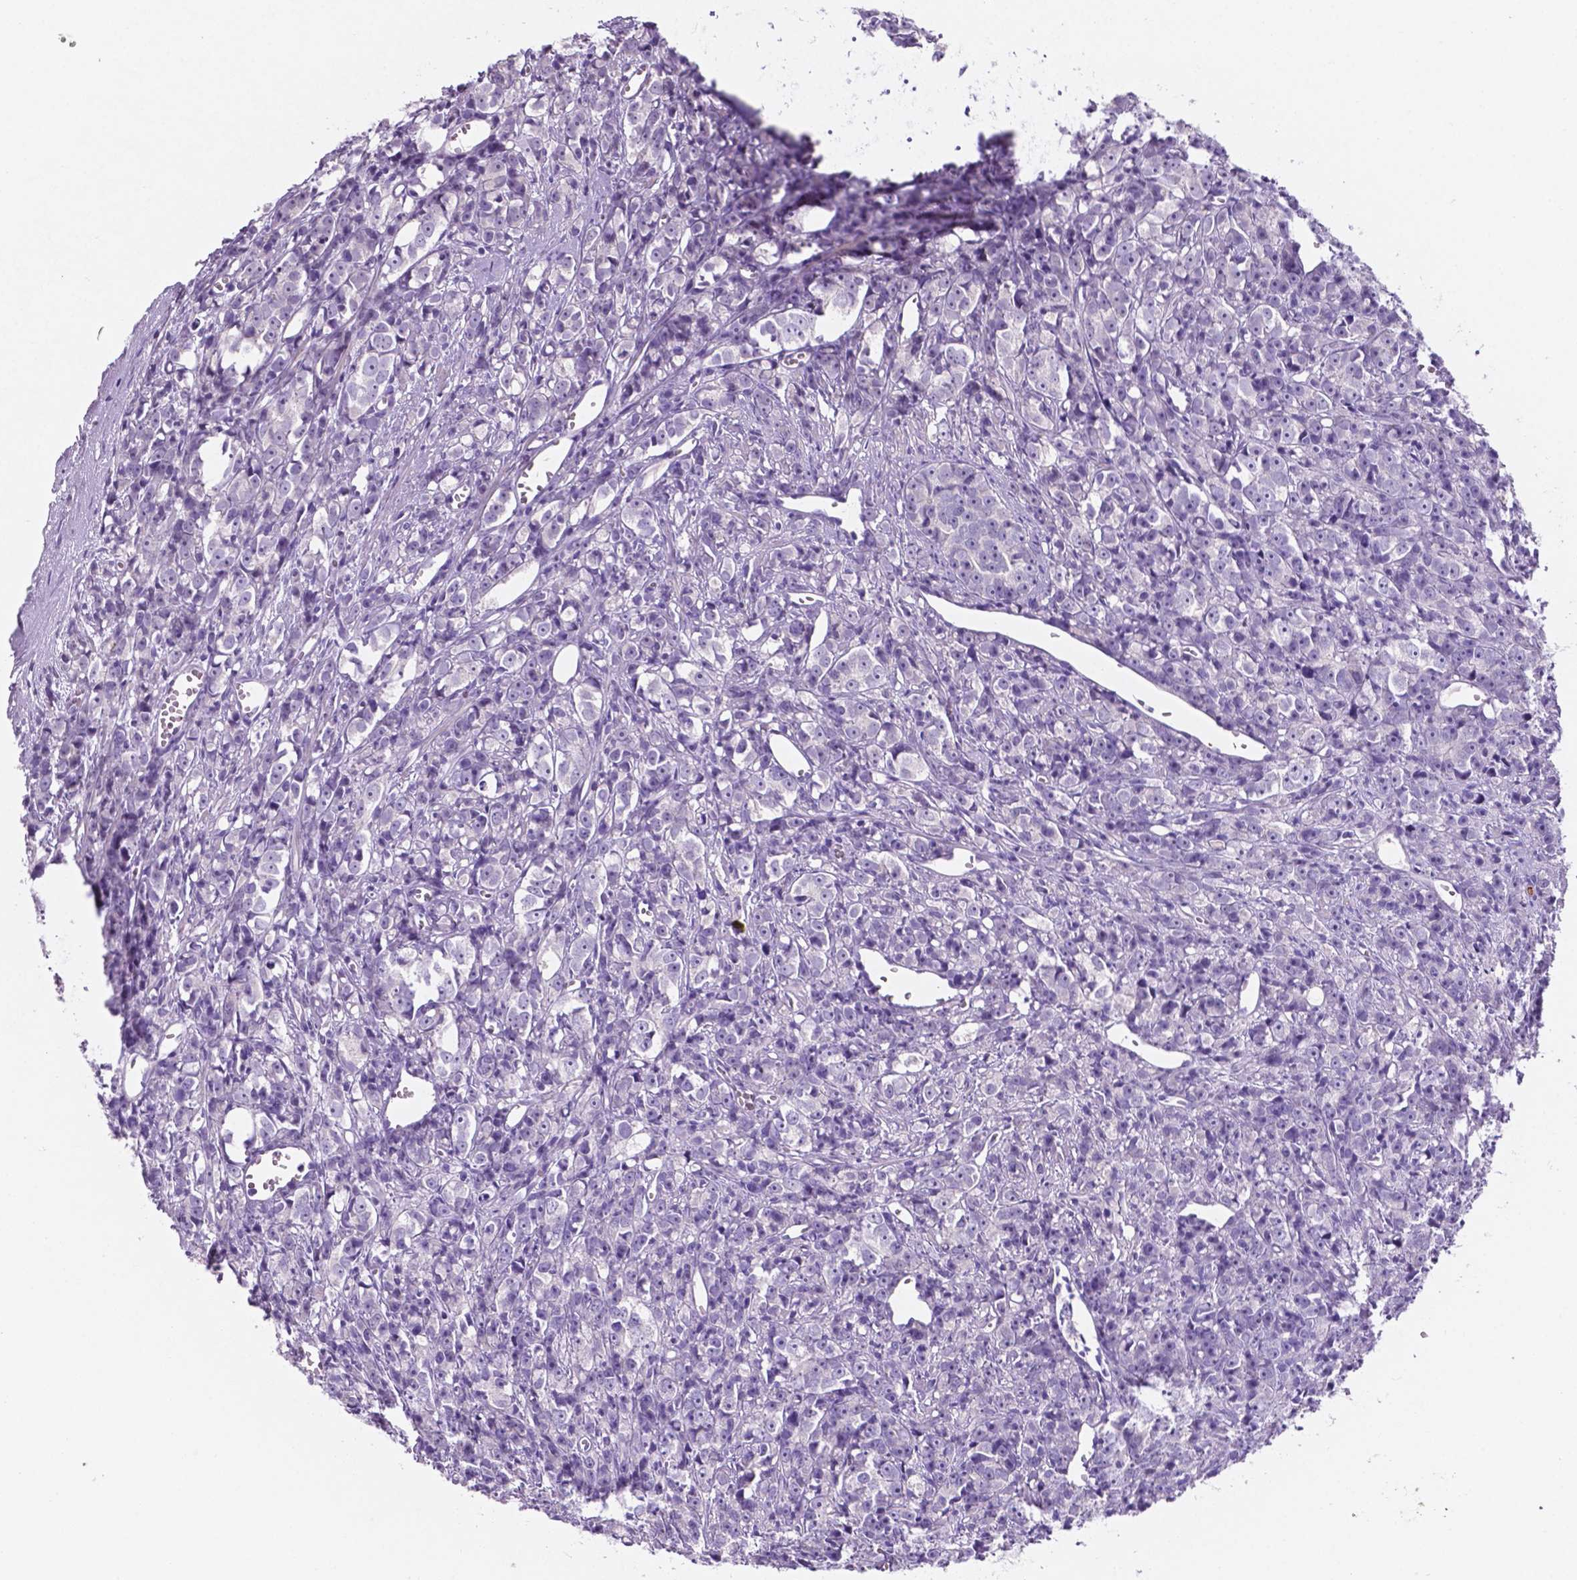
{"staining": {"intensity": "negative", "quantity": "none", "location": "none"}, "tissue": "prostate cancer", "cell_type": "Tumor cells", "image_type": "cancer", "snomed": [{"axis": "morphology", "description": "Adenocarcinoma, High grade"}, {"axis": "topography", "description": "Prostate"}], "caption": "Immunohistochemical staining of prostate cancer (high-grade adenocarcinoma) shows no significant staining in tumor cells.", "gene": "EBLN2", "patient": {"sex": "male", "age": 77}}